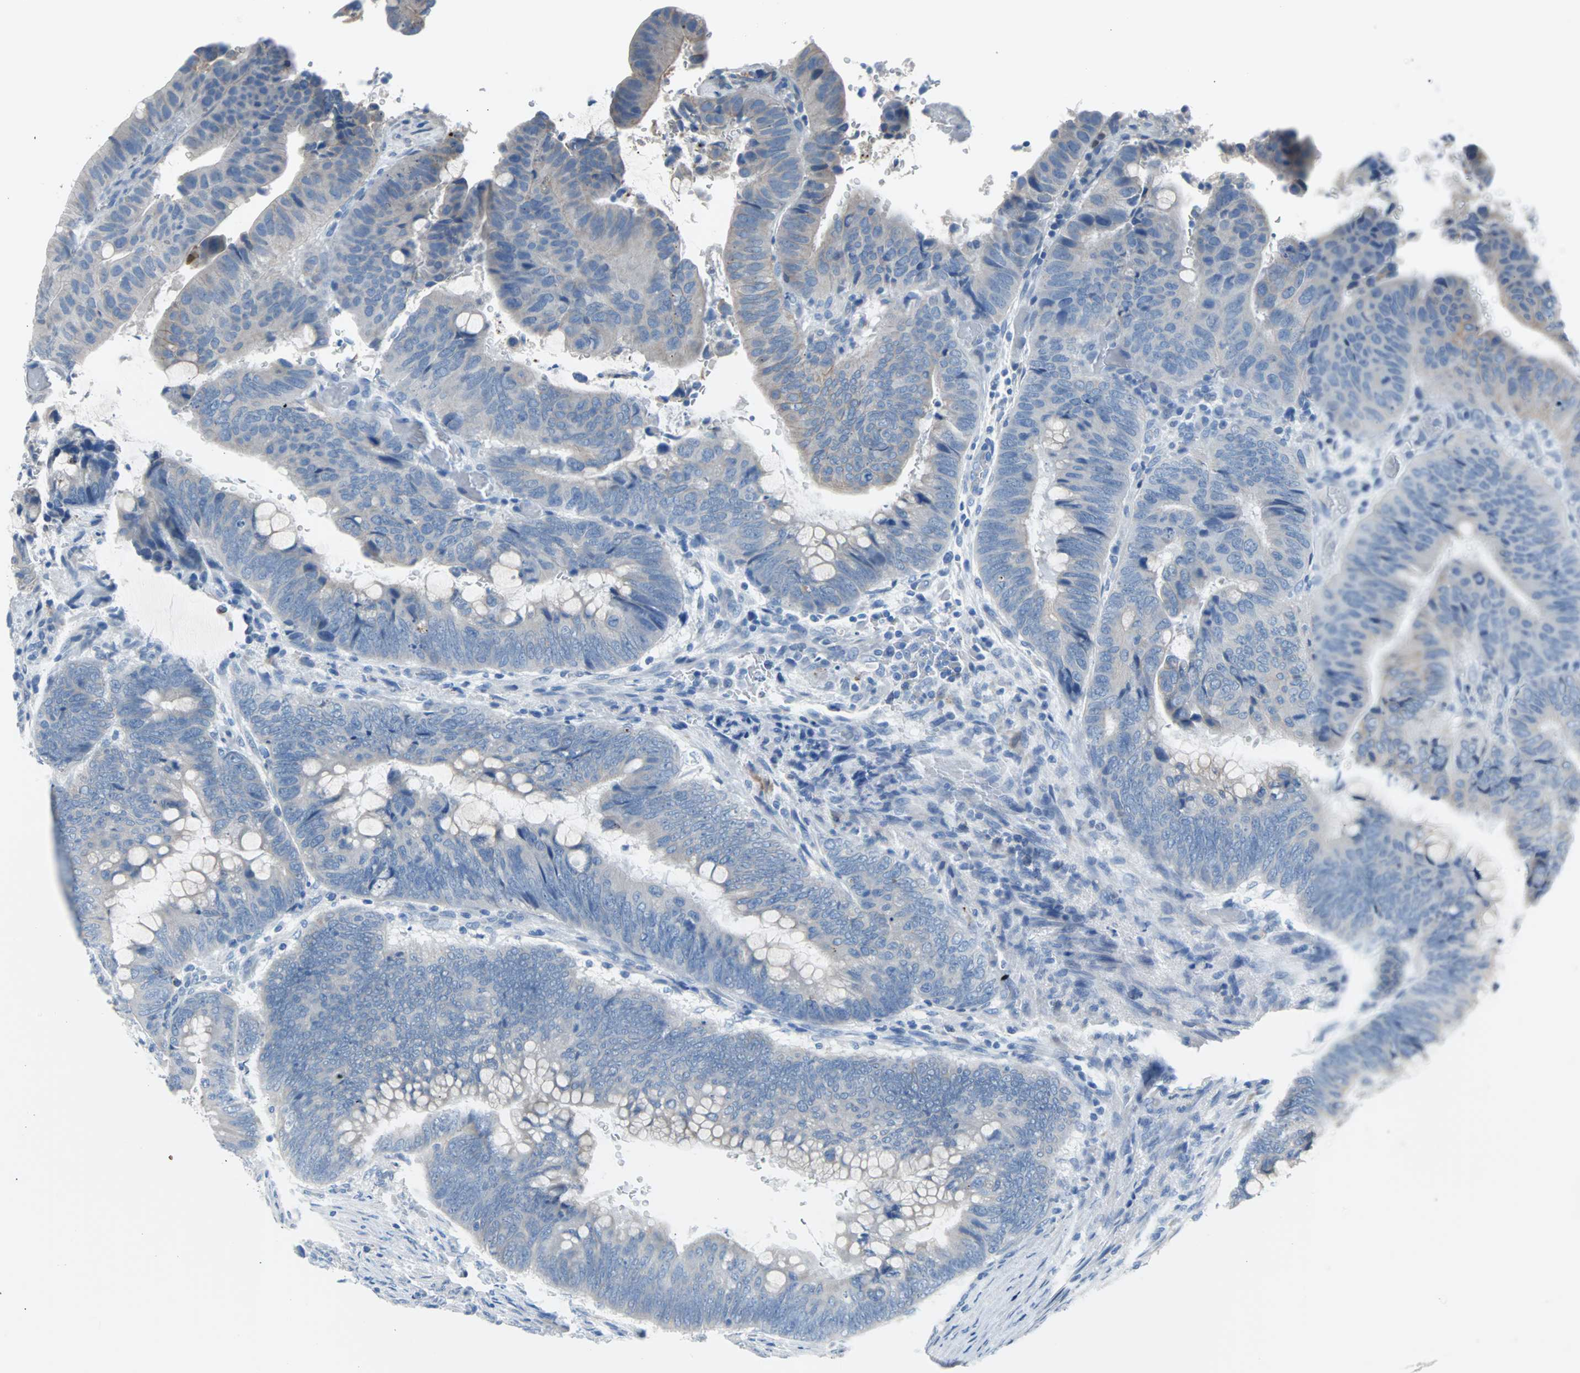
{"staining": {"intensity": "moderate", "quantity": ">75%", "location": "cytoplasmic/membranous"}, "tissue": "colorectal cancer", "cell_type": "Tumor cells", "image_type": "cancer", "snomed": [{"axis": "morphology", "description": "Normal tissue, NOS"}, {"axis": "morphology", "description": "Adenocarcinoma, NOS"}, {"axis": "topography", "description": "Rectum"}, {"axis": "topography", "description": "Peripheral nerve tissue"}], "caption": "The image shows immunohistochemical staining of colorectal cancer. There is moderate cytoplasmic/membranous expression is present in about >75% of tumor cells.", "gene": "KRT7", "patient": {"sex": "male", "age": 92}}